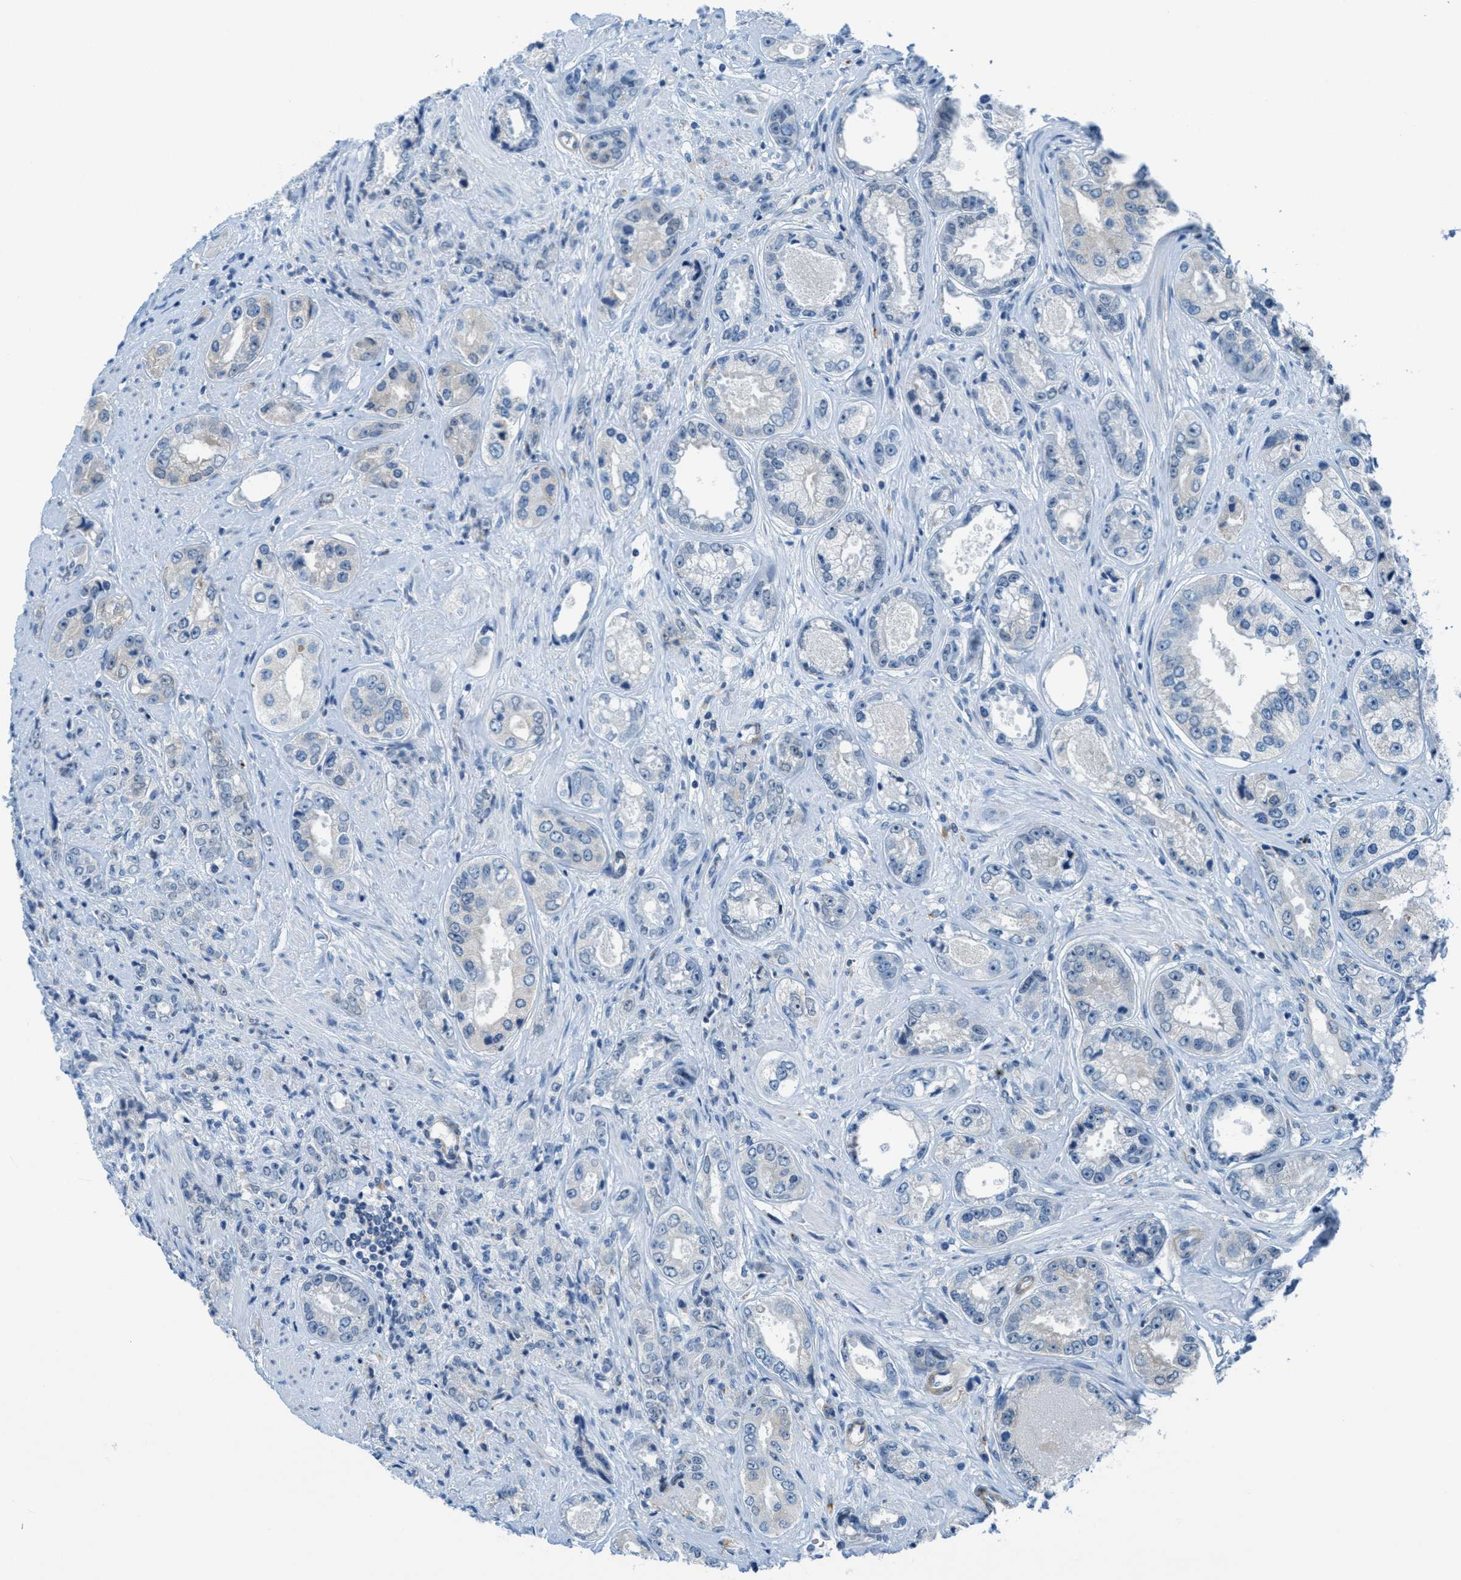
{"staining": {"intensity": "weak", "quantity": "<25%", "location": "cytoplasmic/membranous"}, "tissue": "prostate cancer", "cell_type": "Tumor cells", "image_type": "cancer", "snomed": [{"axis": "morphology", "description": "Adenocarcinoma, High grade"}, {"axis": "topography", "description": "Prostate"}], "caption": "Immunohistochemistry (IHC) histopathology image of human adenocarcinoma (high-grade) (prostate) stained for a protein (brown), which reveals no expression in tumor cells.", "gene": "MAPRE2", "patient": {"sex": "male", "age": 61}}